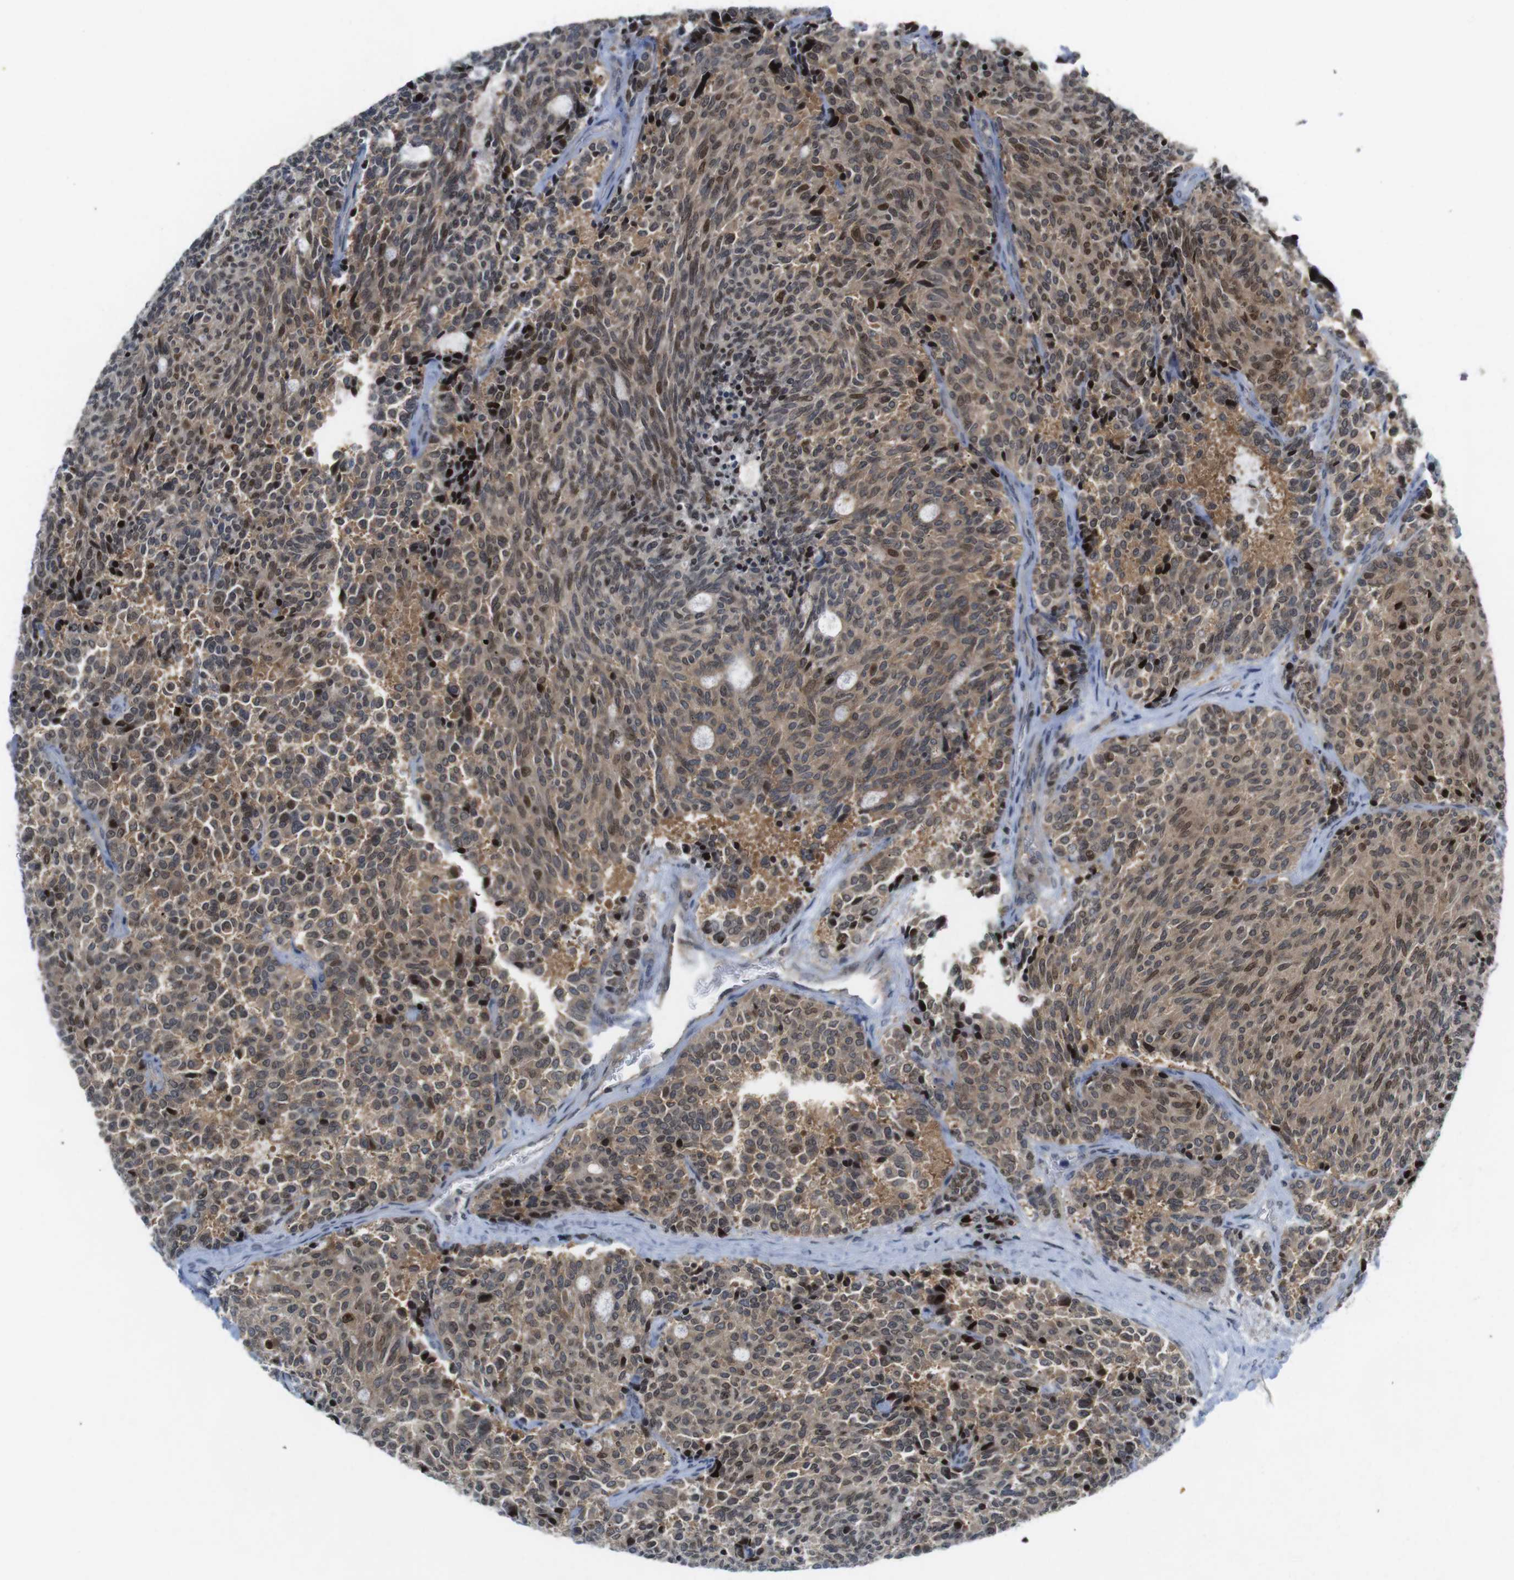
{"staining": {"intensity": "moderate", "quantity": ">75%", "location": "cytoplasmic/membranous,nuclear"}, "tissue": "carcinoid", "cell_type": "Tumor cells", "image_type": "cancer", "snomed": [{"axis": "morphology", "description": "Carcinoid, malignant, NOS"}, {"axis": "topography", "description": "Pancreas"}], "caption": "Malignant carcinoid tissue reveals moderate cytoplasmic/membranous and nuclear staining in approximately >75% of tumor cells, visualized by immunohistochemistry.", "gene": "RCC1", "patient": {"sex": "female", "age": 54}}